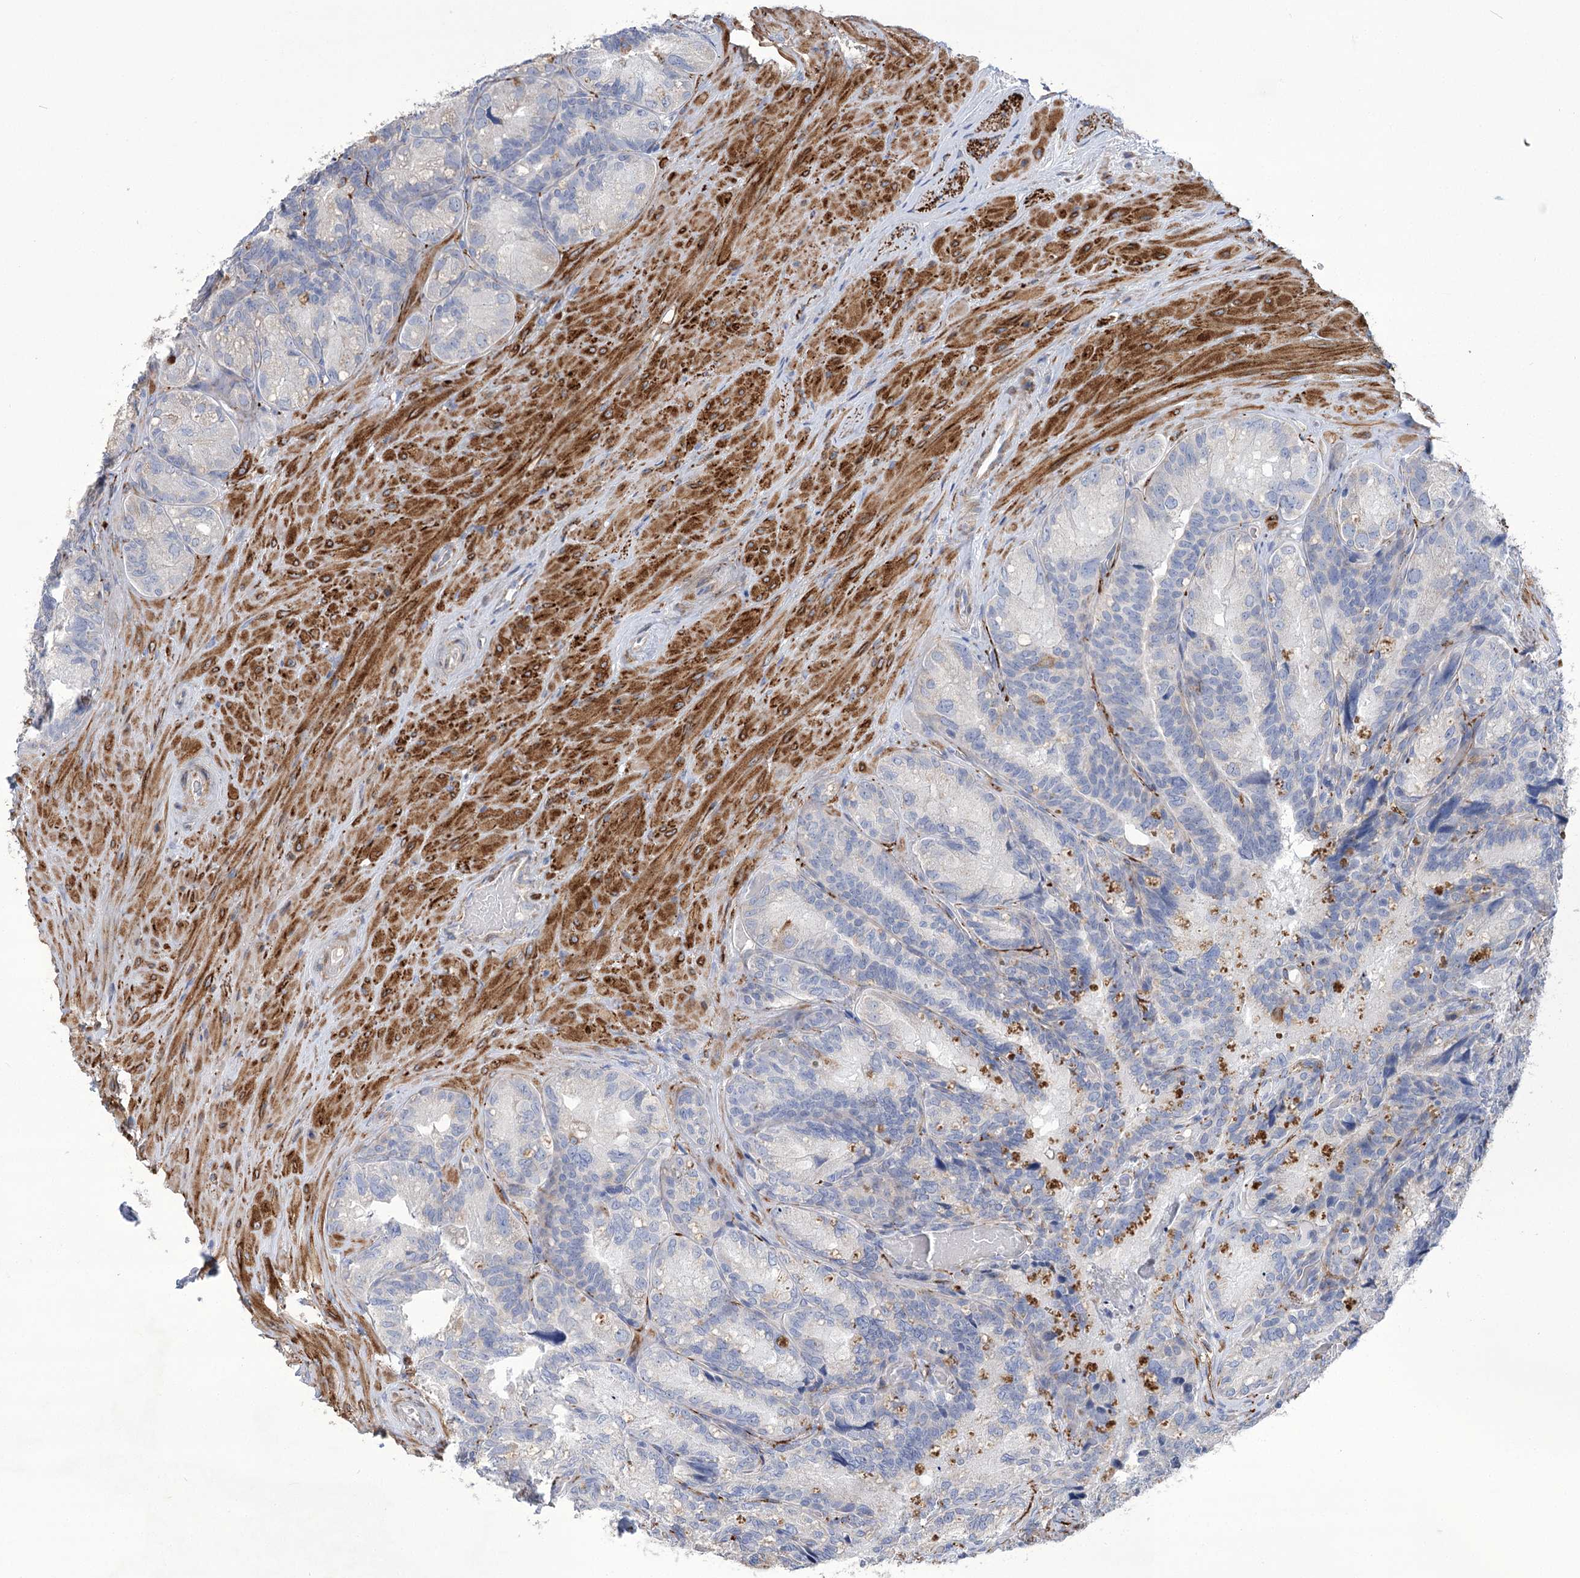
{"staining": {"intensity": "negative", "quantity": "none", "location": "none"}, "tissue": "seminal vesicle", "cell_type": "Glandular cells", "image_type": "normal", "snomed": [{"axis": "morphology", "description": "Normal tissue, NOS"}, {"axis": "topography", "description": "Seminal veicle"}], "caption": "Immunohistochemistry (IHC) histopathology image of benign human seminal vesicle stained for a protein (brown), which displays no positivity in glandular cells.", "gene": "ANGPTL3", "patient": {"sex": "male", "age": 60}}